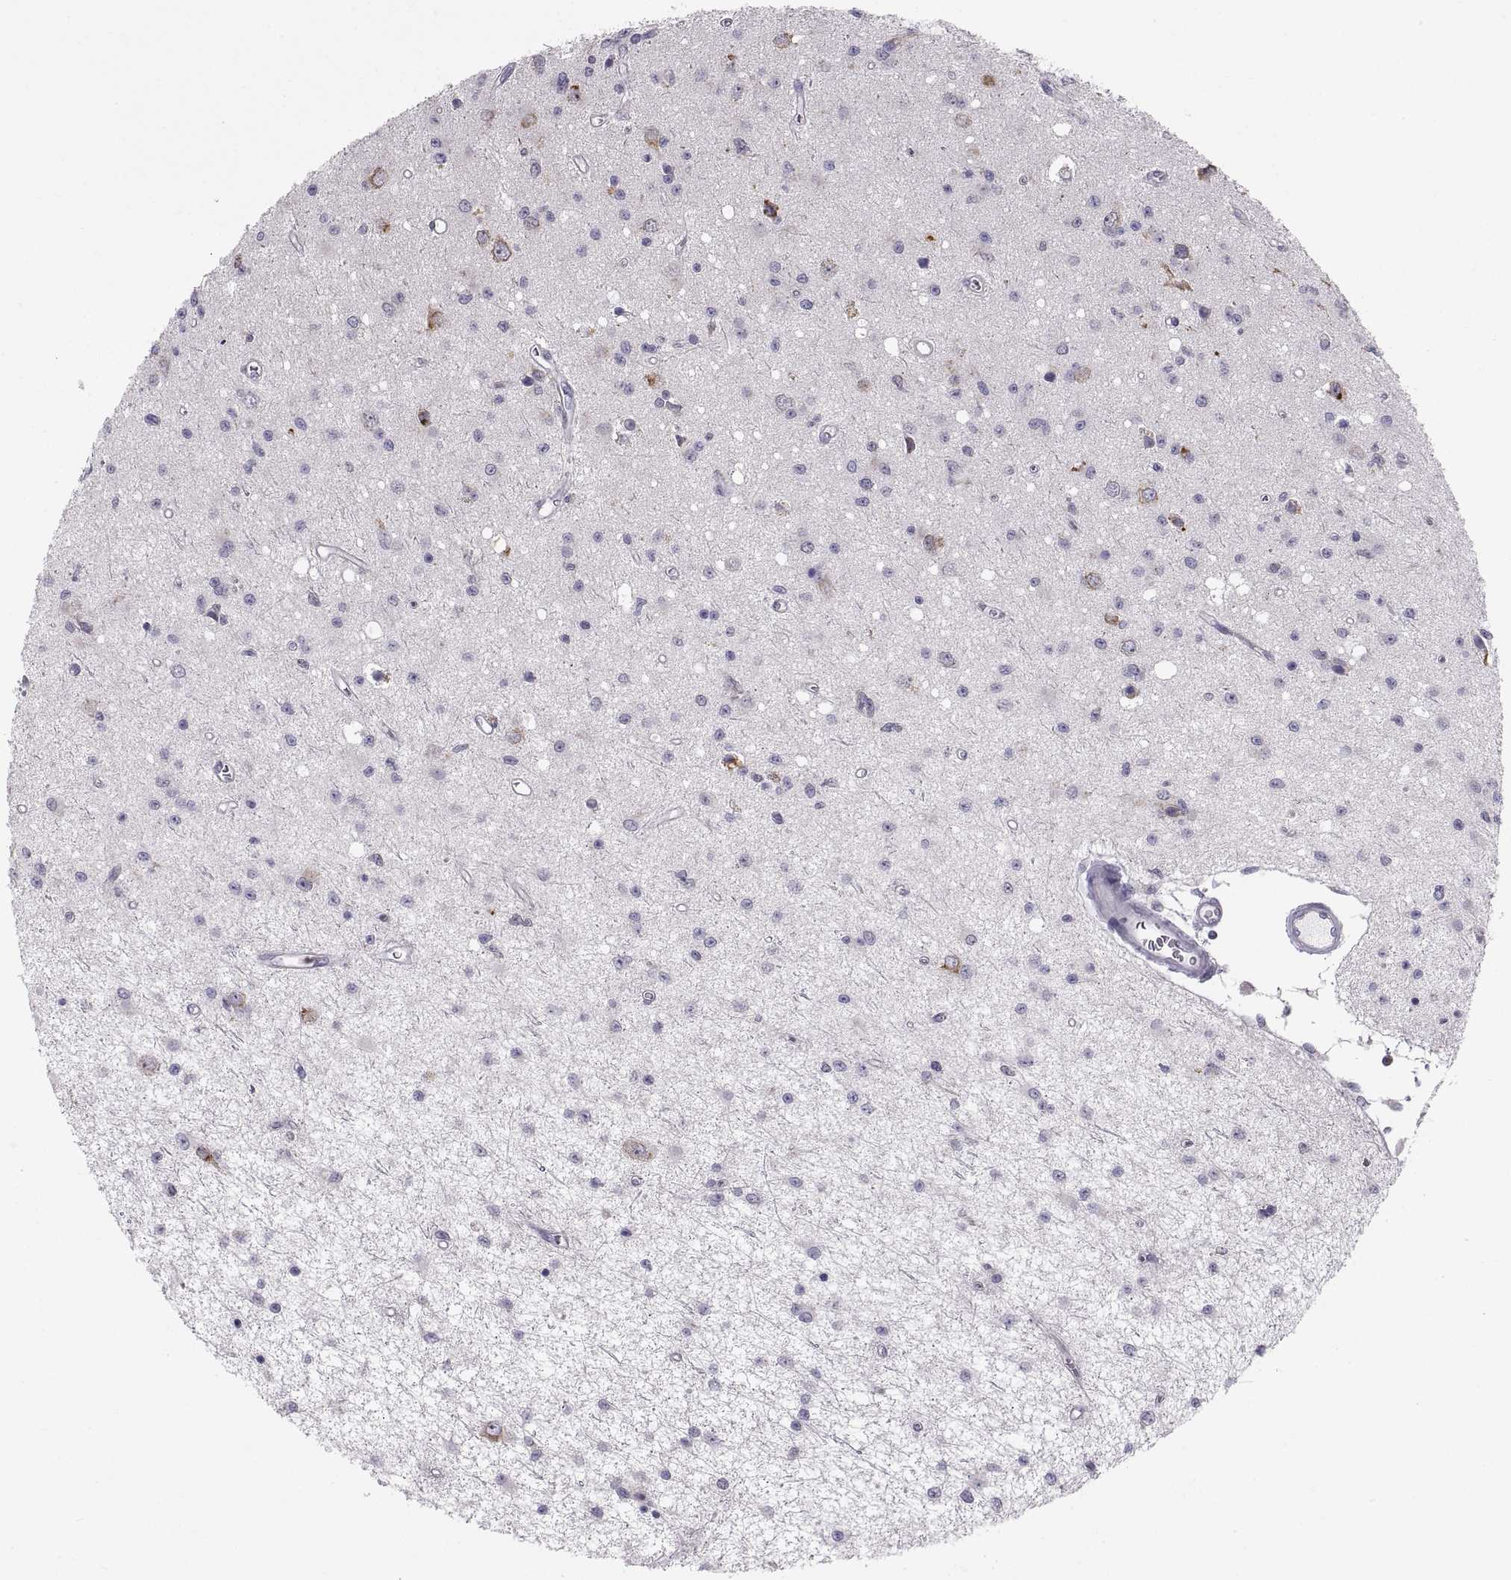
{"staining": {"intensity": "negative", "quantity": "none", "location": "none"}, "tissue": "glioma", "cell_type": "Tumor cells", "image_type": "cancer", "snomed": [{"axis": "morphology", "description": "Glioma, malignant, Low grade"}, {"axis": "topography", "description": "Brain"}], "caption": "Image shows no significant protein expression in tumor cells of malignant glioma (low-grade).", "gene": "ERO1A", "patient": {"sex": "female", "age": 45}}